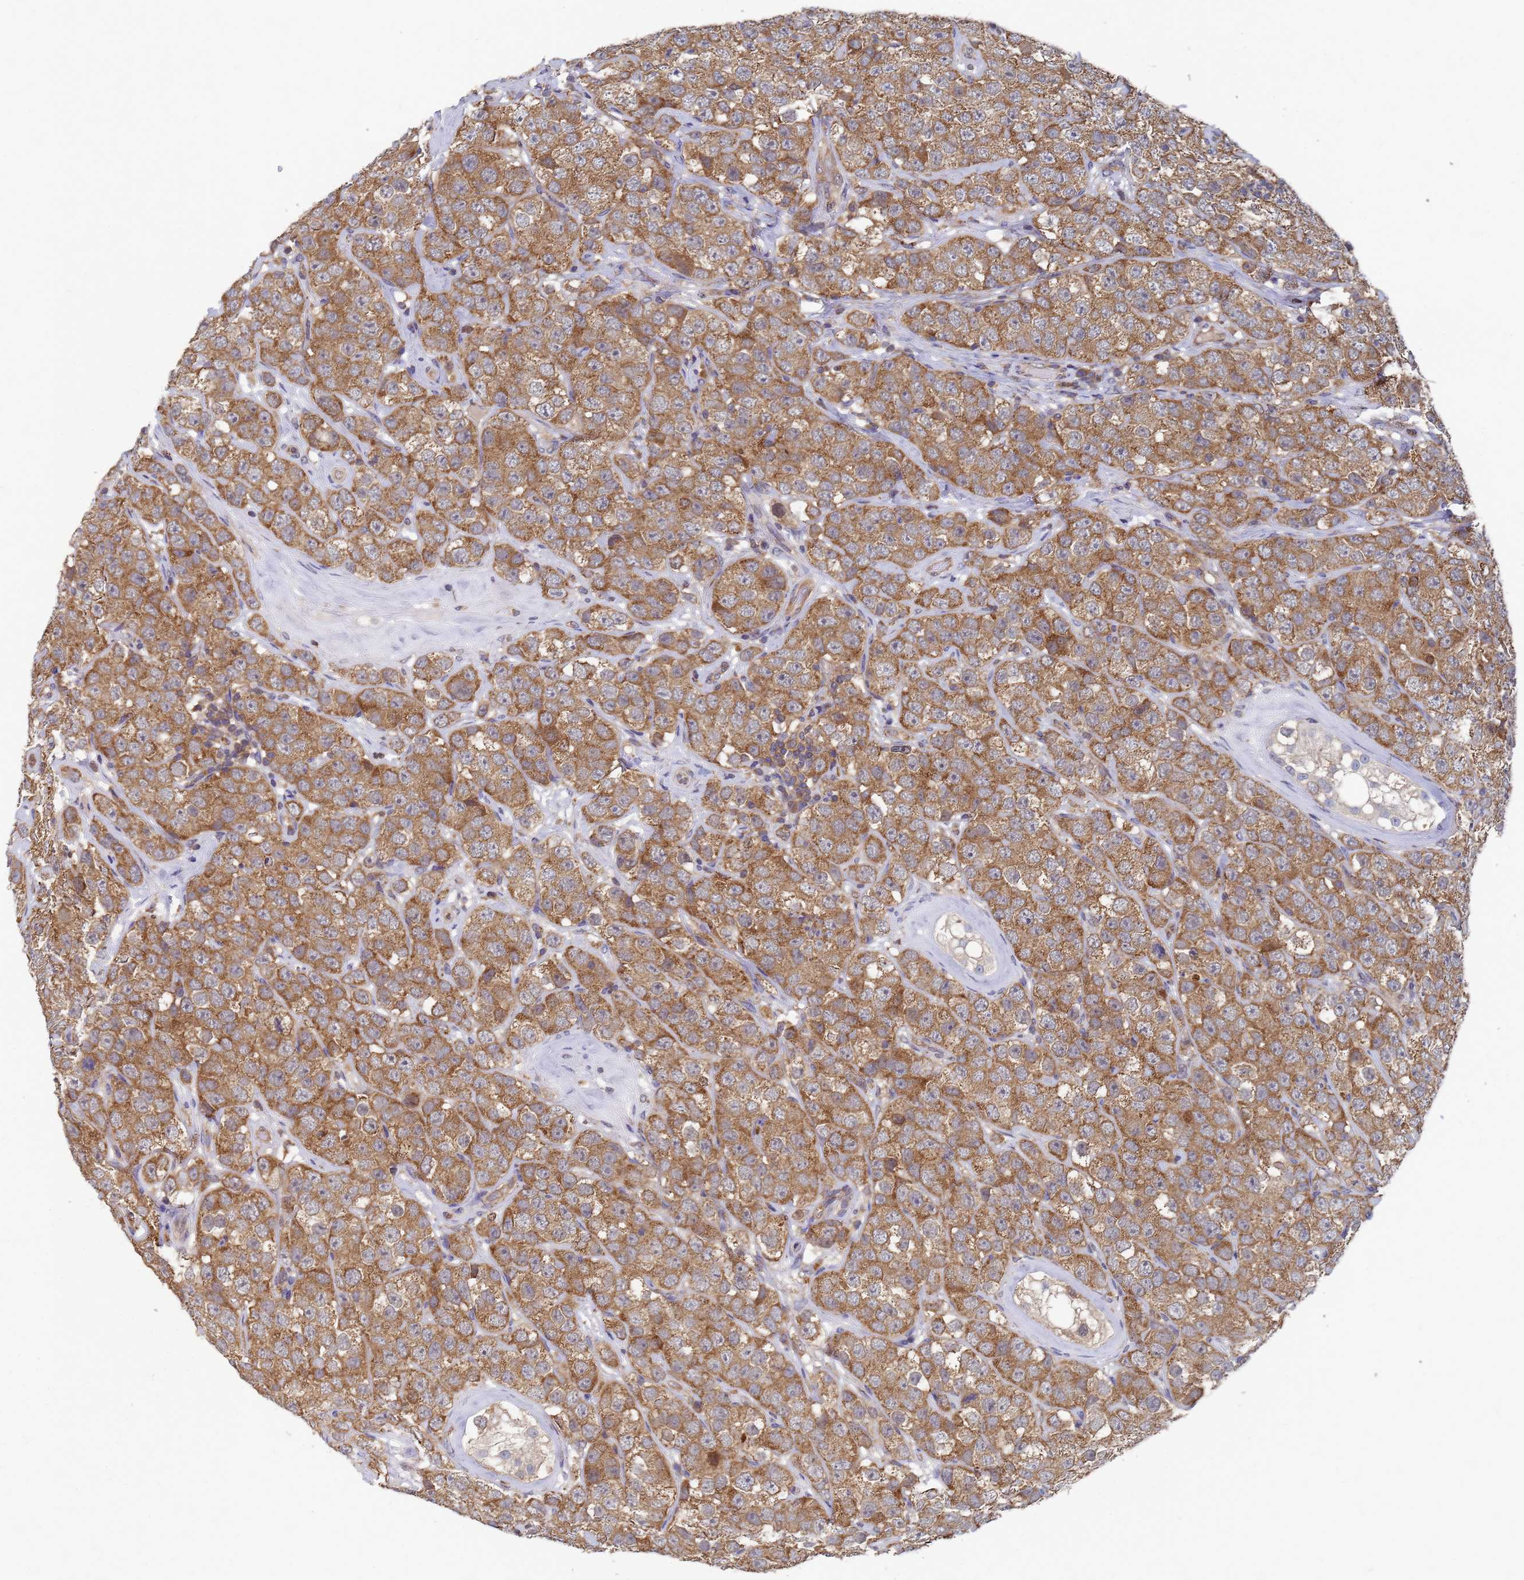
{"staining": {"intensity": "moderate", "quantity": ">75%", "location": "cytoplasmic/membranous"}, "tissue": "testis cancer", "cell_type": "Tumor cells", "image_type": "cancer", "snomed": [{"axis": "morphology", "description": "Seminoma, NOS"}, {"axis": "topography", "description": "Testis"}], "caption": "There is medium levels of moderate cytoplasmic/membranous staining in tumor cells of testis cancer (seminoma), as demonstrated by immunohistochemical staining (brown color).", "gene": "ALS2CL", "patient": {"sex": "male", "age": 28}}